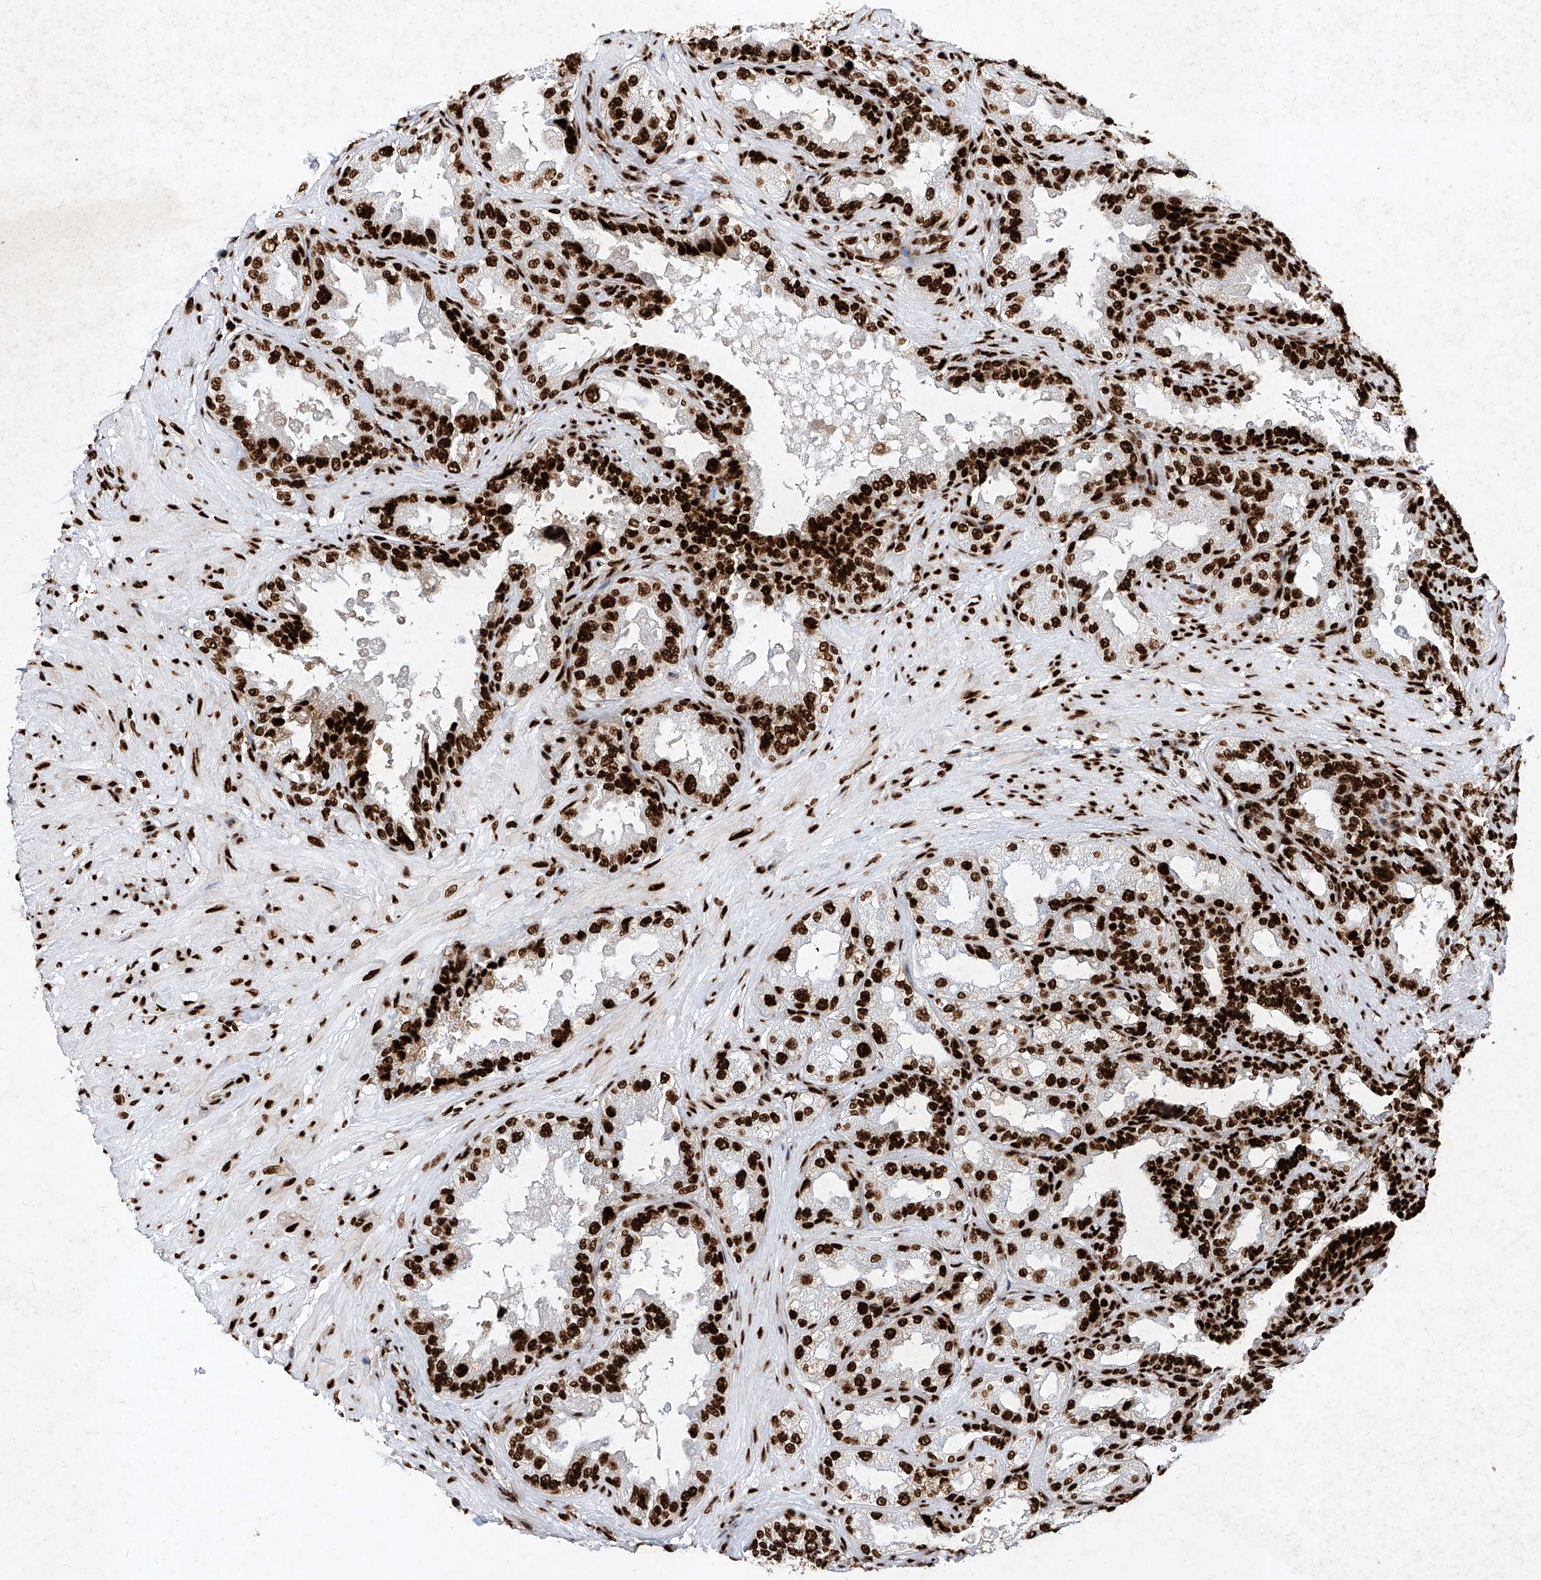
{"staining": {"intensity": "strong", "quantity": ">75%", "location": "nuclear"}, "tissue": "seminal vesicle", "cell_type": "Glandular cells", "image_type": "normal", "snomed": [{"axis": "morphology", "description": "Normal tissue, NOS"}, {"axis": "topography", "description": "Seminal veicle"}, {"axis": "topography", "description": "Peripheral nerve tissue"}], "caption": "This is a micrograph of IHC staining of unremarkable seminal vesicle, which shows strong expression in the nuclear of glandular cells.", "gene": "SRSF6", "patient": {"sex": "male", "age": 63}}